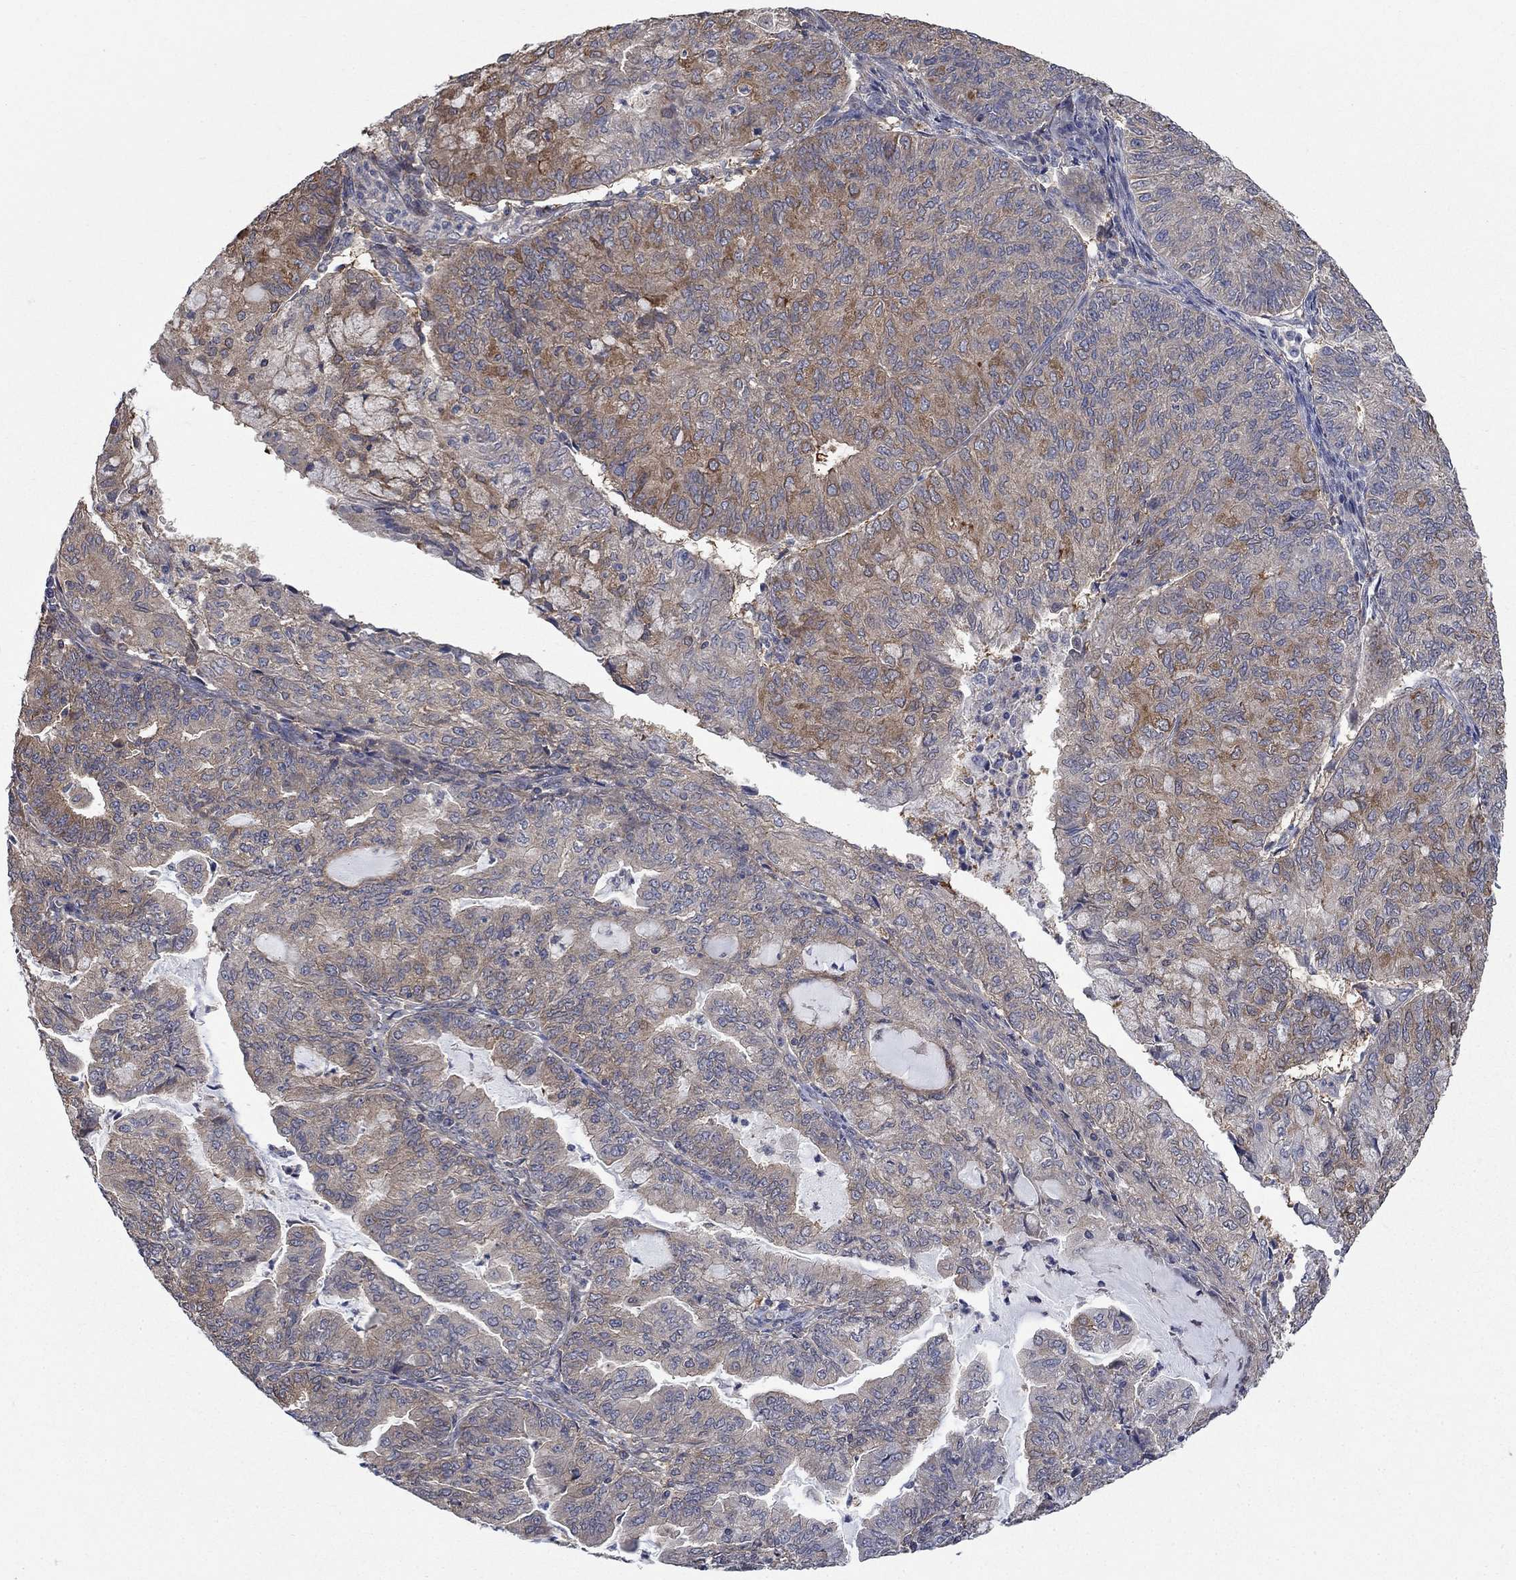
{"staining": {"intensity": "moderate", "quantity": "25%-75%", "location": "cytoplasmic/membranous"}, "tissue": "endometrial cancer", "cell_type": "Tumor cells", "image_type": "cancer", "snomed": [{"axis": "morphology", "description": "Adenocarcinoma, NOS"}, {"axis": "topography", "description": "Endometrium"}], "caption": "Protein staining reveals moderate cytoplasmic/membranous positivity in about 25%-75% of tumor cells in endometrial cancer.", "gene": "PDZD2", "patient": {"sex": "female", "age": 82}}